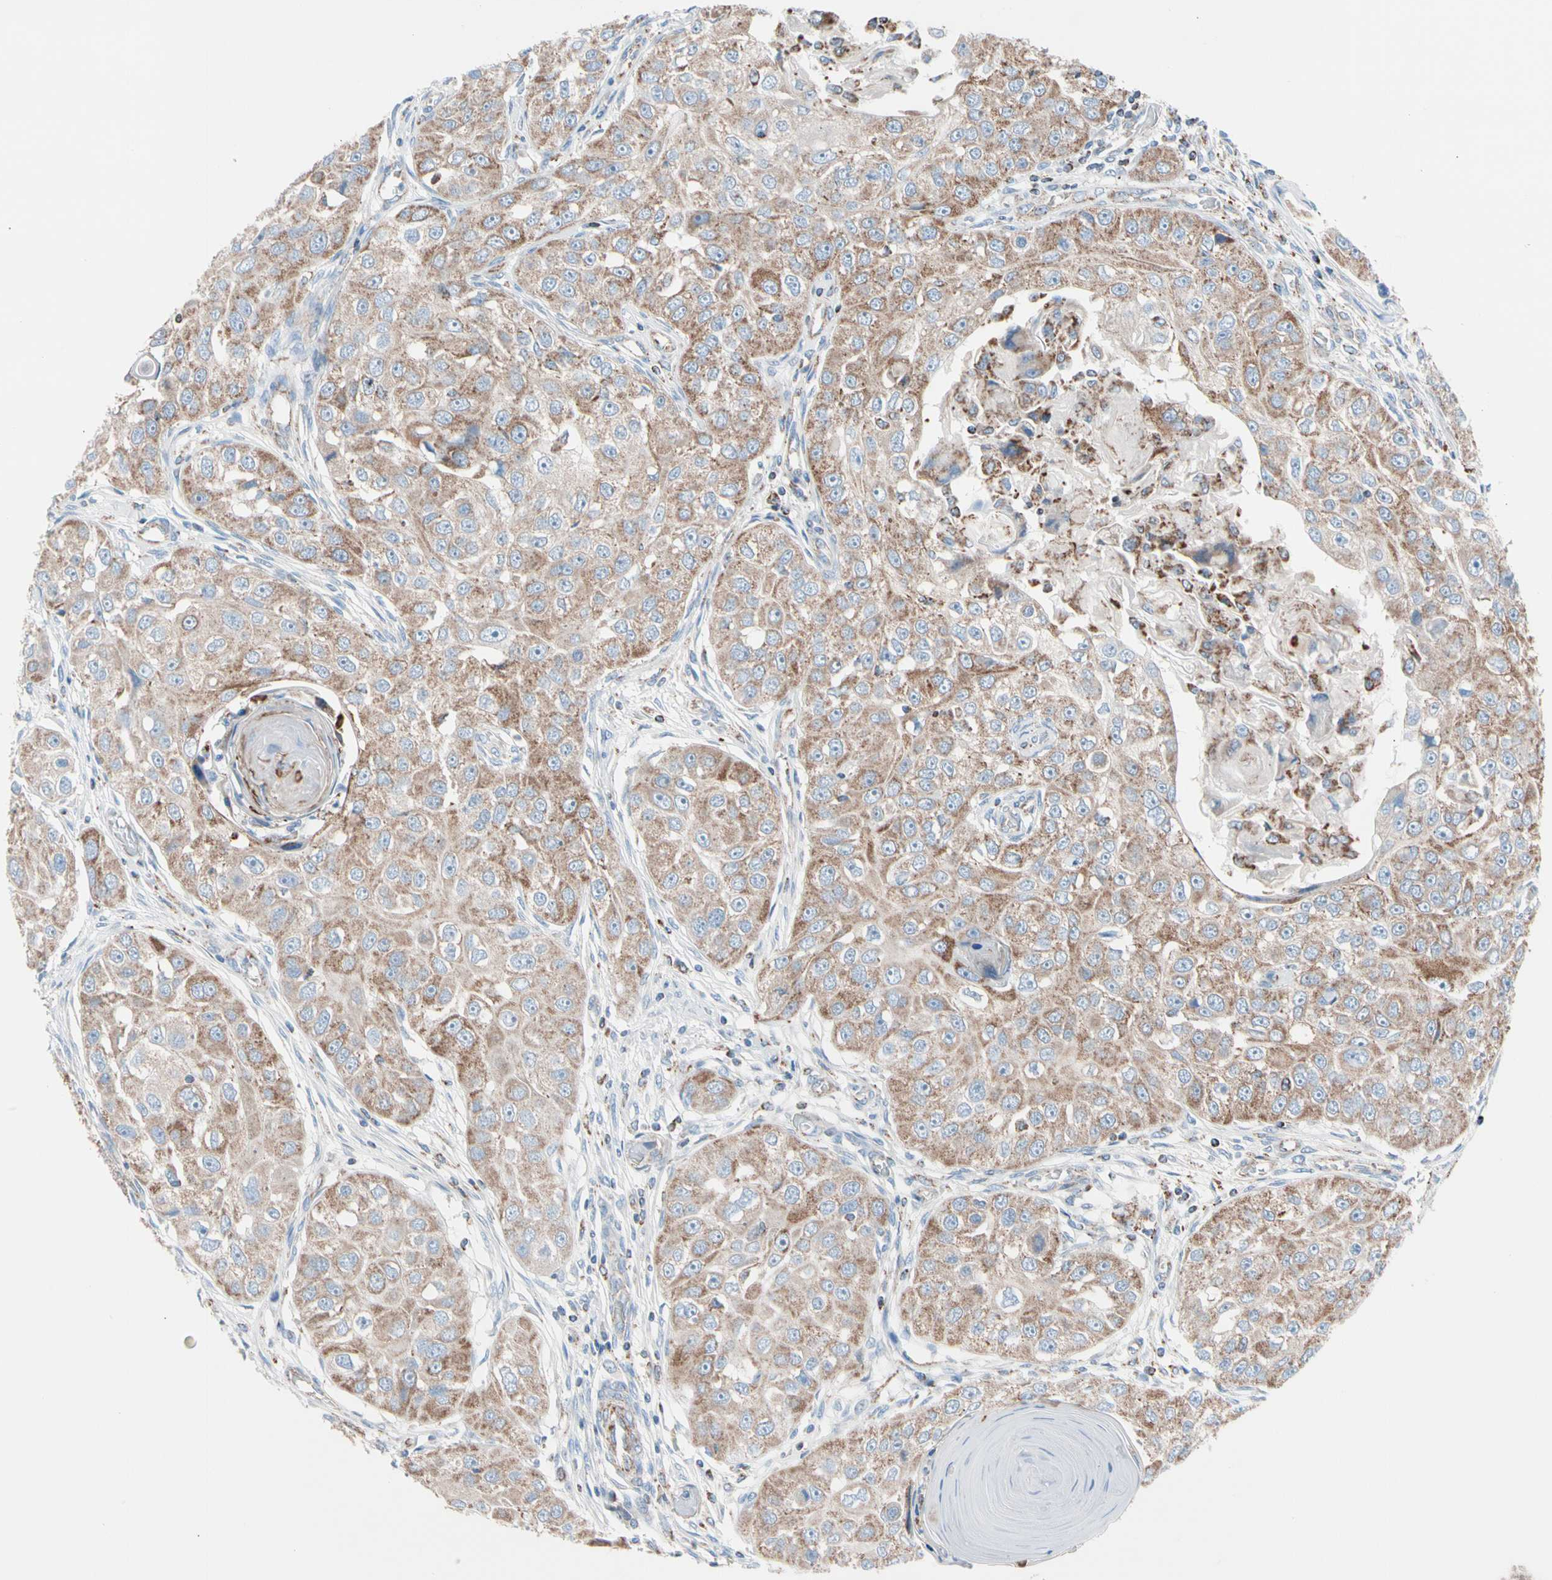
{"staining": {"intensity": "moderate", "quantity": ">75%", "location": "cytoplasmic/membranous"}, "tissue": "head and neck cancer", "cell_type": "Tumor cells", "image_type": "cancer", "snomed": [{"axis": "morphology", "description": "Normal tissue, NOS"}, {"axis": "morphology", "description": "Squamous cell carcinoma, NOS"}, {"axis": "topography", "description": "Skeletal muscle"}, {"axis": "topography", "description": "Head-Neck"}], "caption": "A medium amount of moderate cytoplasmic/membranous staining is appreciated in approximately >75% of tumor cells in head and neck cancer (squamous cell carcinoma) tissue.", "gene": "HK1", "patient": {"sex": "male", "age": 51}}